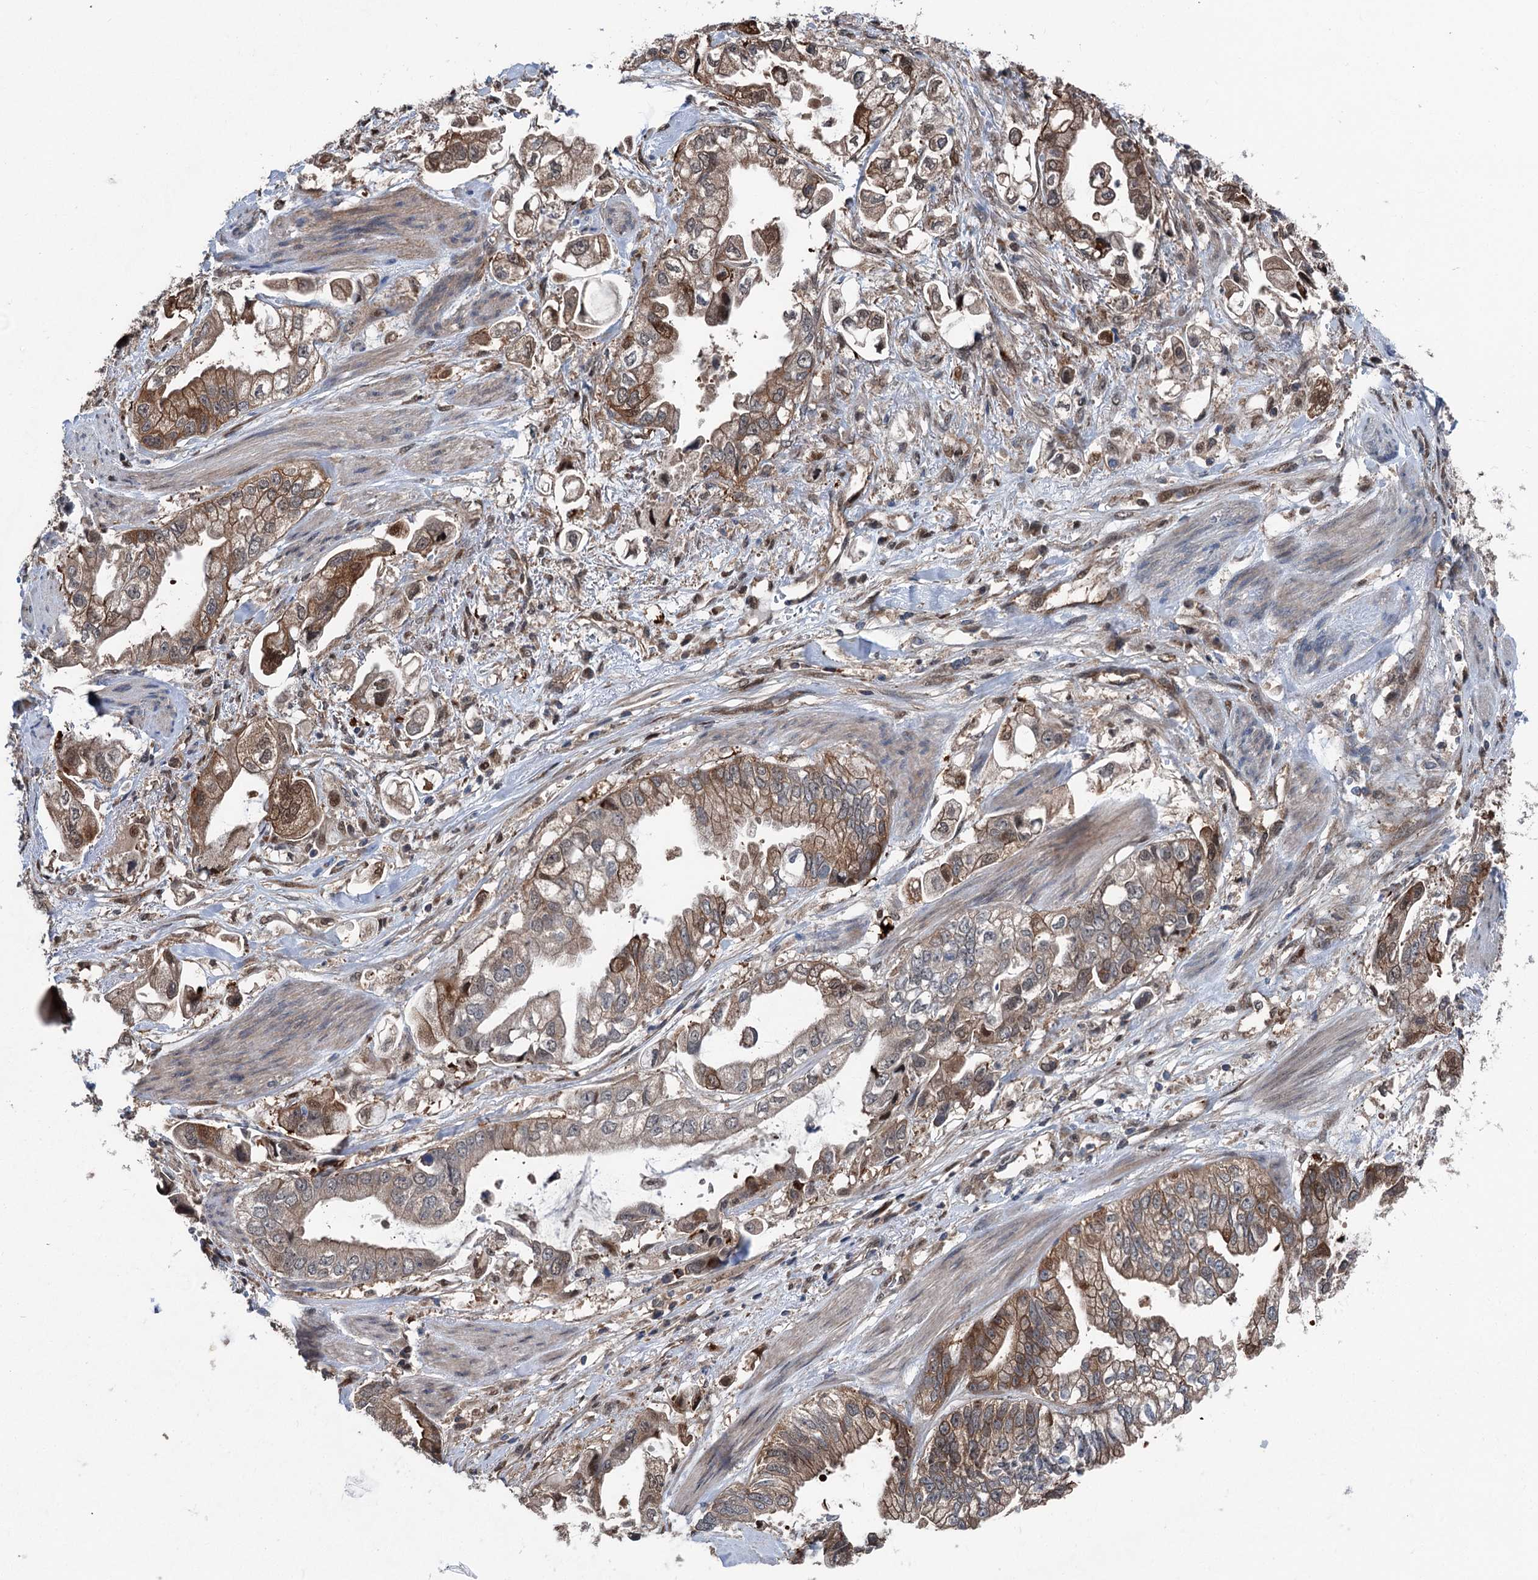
{"staining": {"intensity": "moderate", "quantity": ">75%", "location": "cytoplasmic/membranous"}, "tissue": "stomach cancer", "cell_type": "Tumor cells", "image_type": "cancer", "snomed": [{"axis": "morphology", "description": "Adenocarcinoma, NOS"}, {"axis": "topography", "description": "Stomach"}], "caption": "Immunohistochemical staining of stomach adenocarcinoma exhibits medium levels of moderate cytoplasmic/membranous expression in about >75% of tumor cells. Nuclei are stained in blue.", "gene": "PSMD13", "patient": {"sex": "male", "age": 62}}